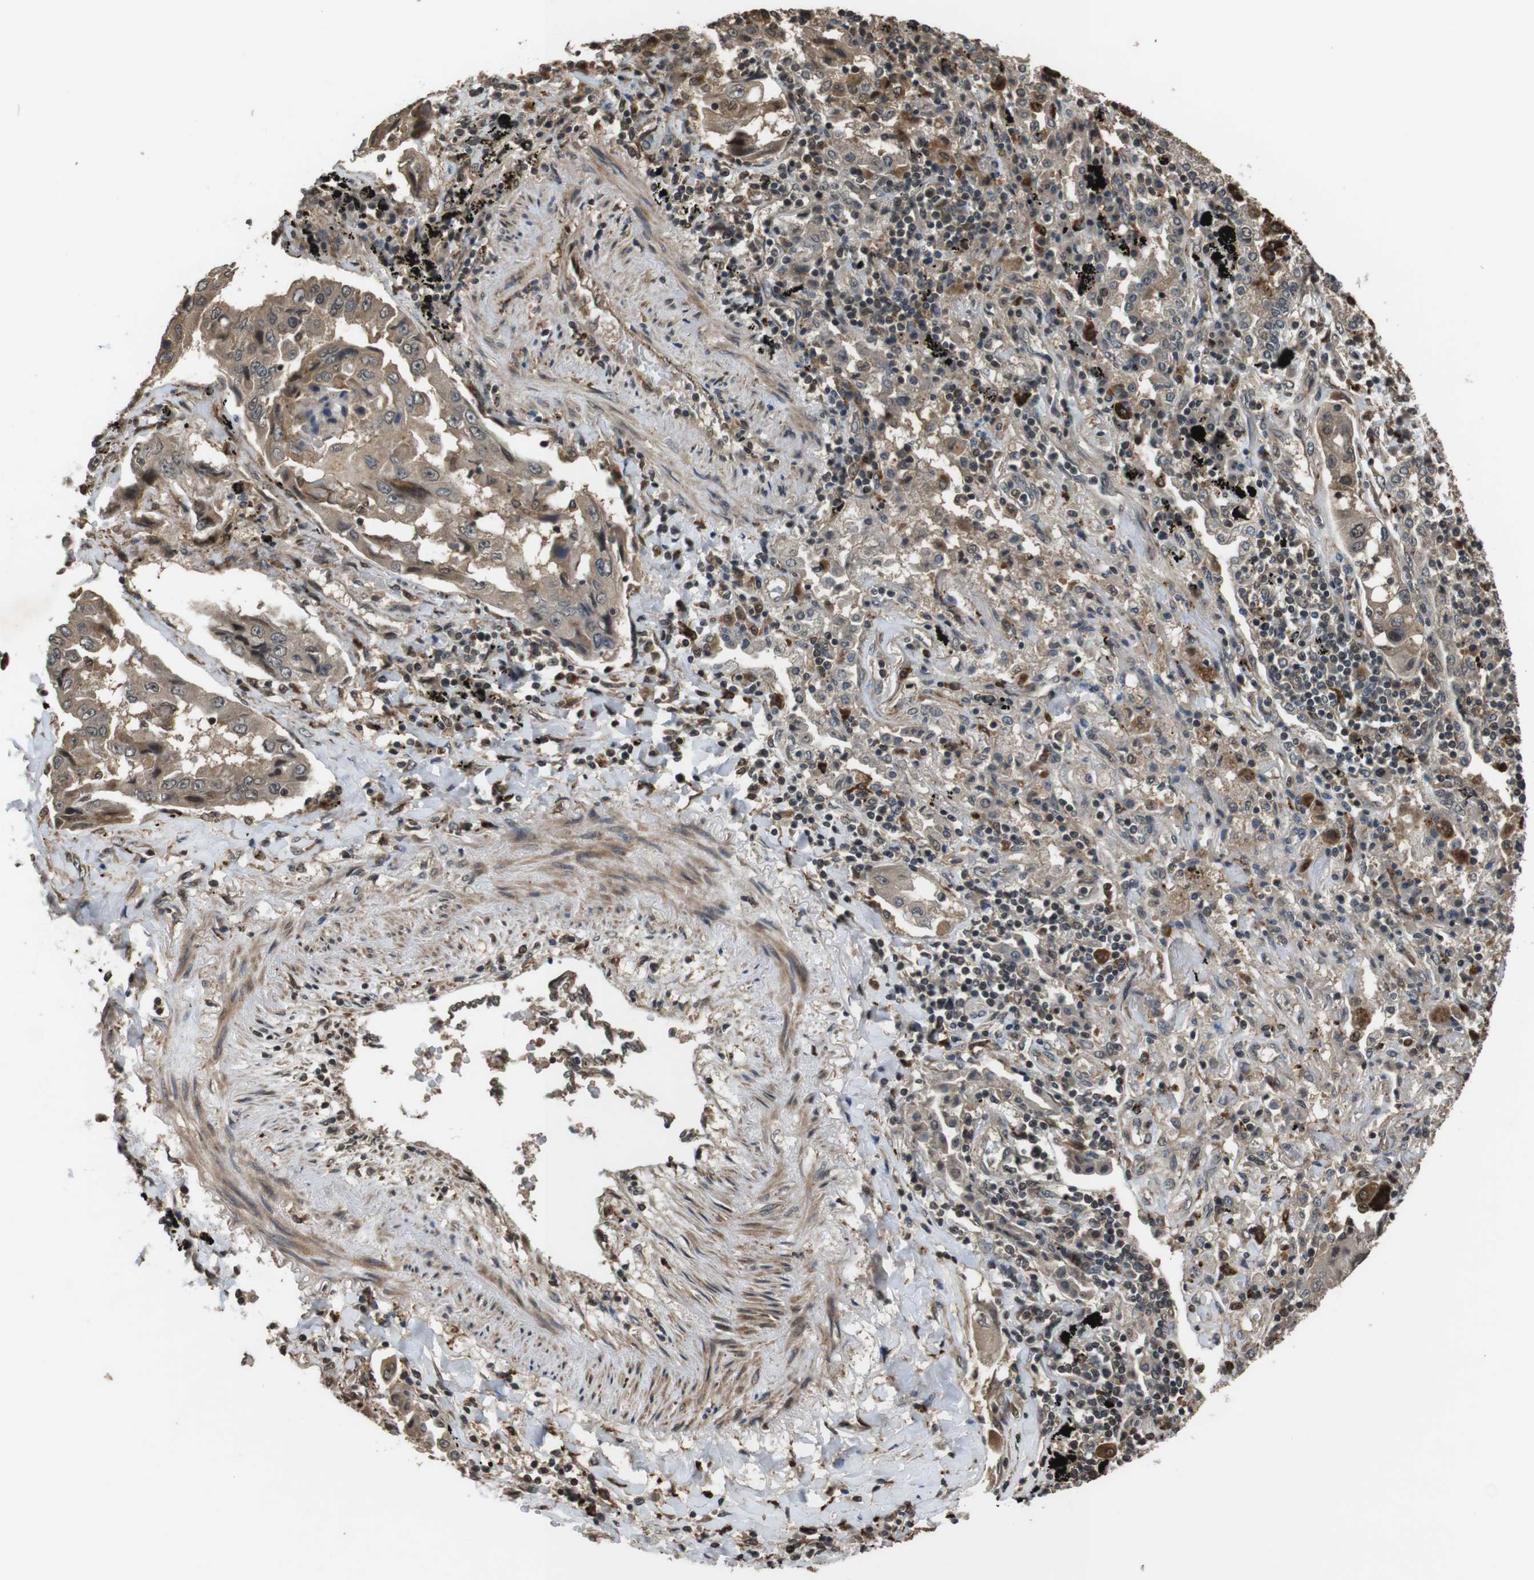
{"staining": {"intensity": "weak", "quantity": ">75%", "location": "cytoplasmic/membranous,nuclear"}, "tissue": "lung cancer", "cell_type": "Tumor cells", "image_type": "cancer", "snomed": [{"axis": "morphology", "description": "Adenocarcinoma, NOS"}, {"axis": "topography", "description": "Lung"}], "caption": "IHC of adenocarcinoma (lung) exhibits low levels of weak cytoplasmic/membranous and nuclear expression in about >75% of tumor cells. The protein of interest is shown in brown color, while the nuclei are stained blue.", "gene": "FZD10", "patient": {"sex": "female", "age": 65}}